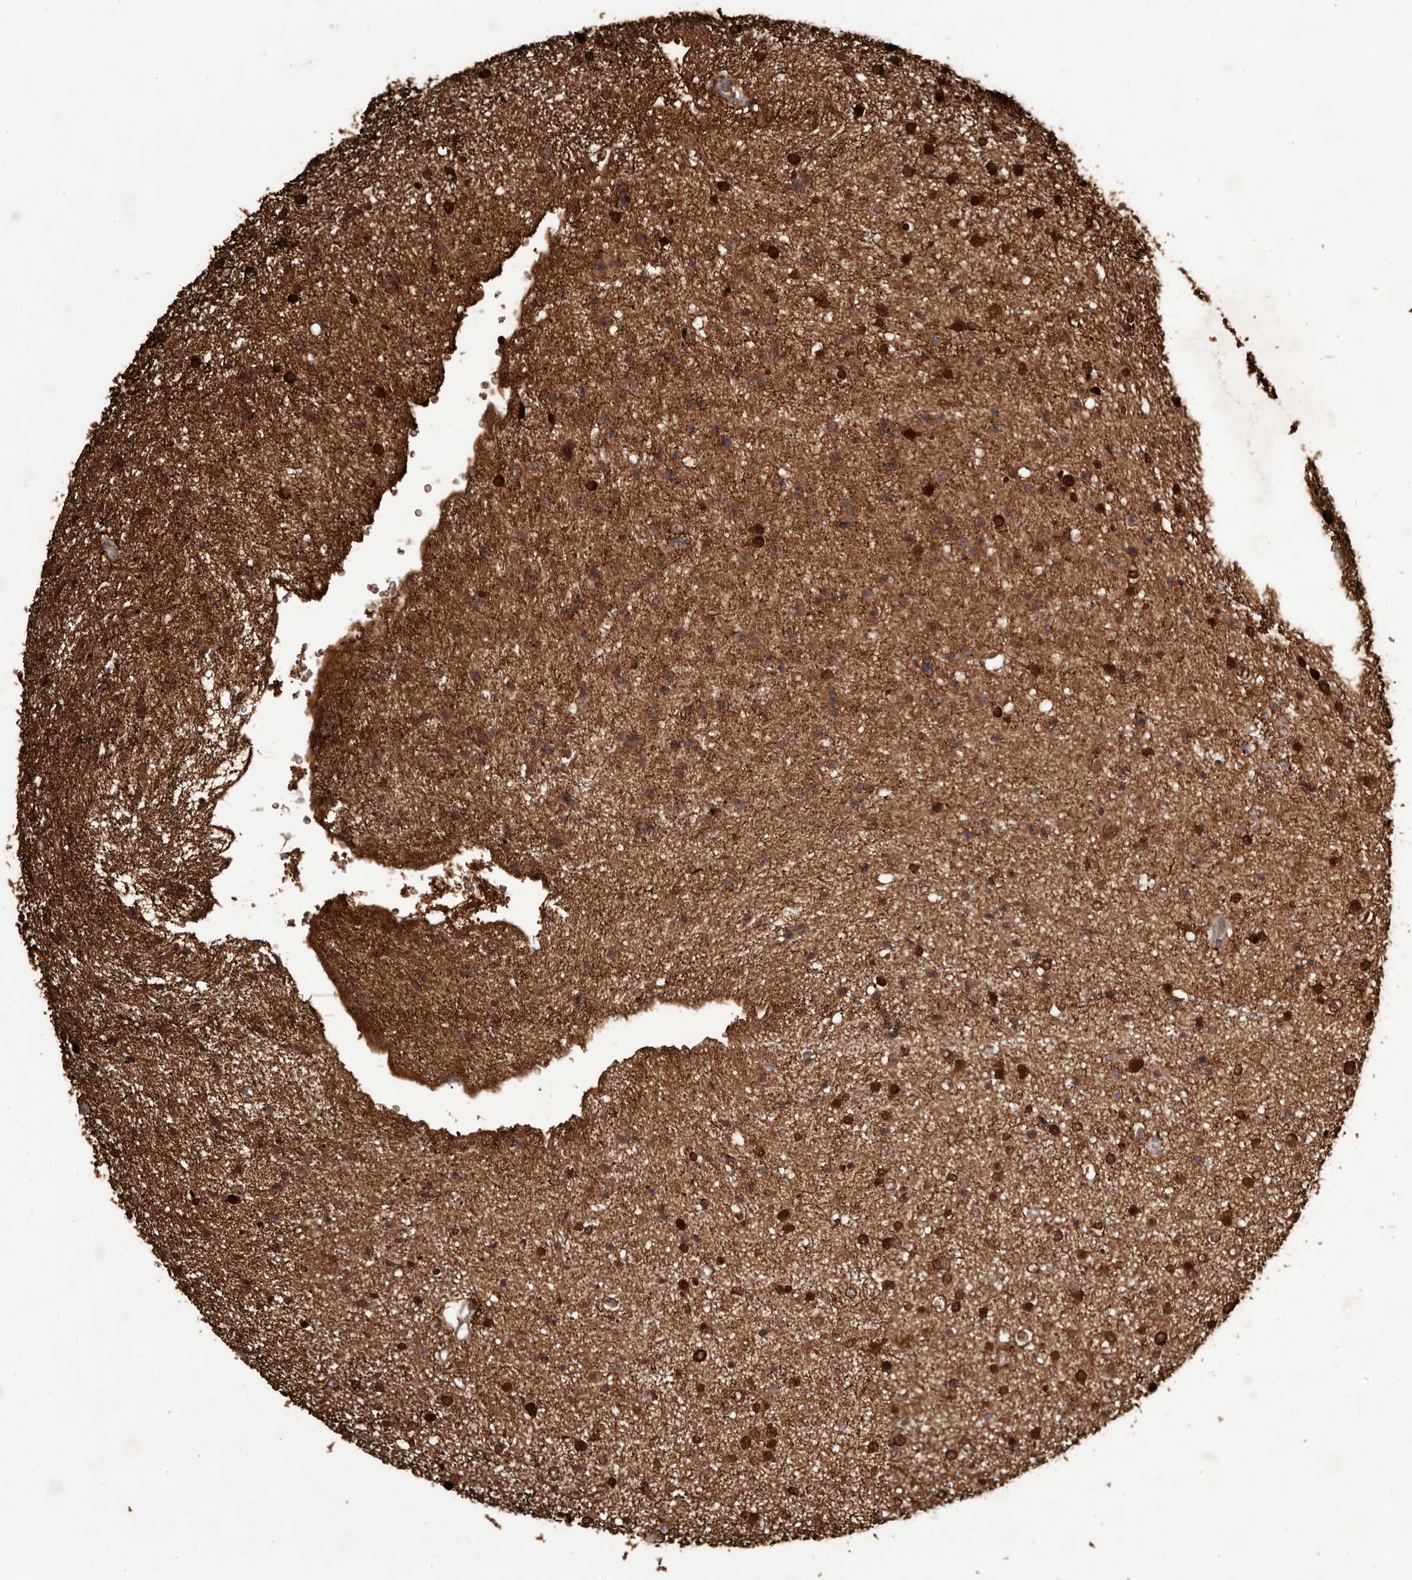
{"staining": {"intensity": "strong", "quantity": ">75%", "location": "cytoplasmic/membranous"}, "tissue": "glioma", "cell_type": "Tumor cells", "image_type": "cancer", "snomed": [{"axis": "morphology", "description": "Glioma, malignant, Low grade"}, {"axis": "topography", "description": "Brain"}], "caption": "This is an image of immunohistochemistry (IHC) staining of low-grade glioma (malignant), which shows strong staining in the cytoplasmic/membranous of tumor cells.", "gene": "GFOD1", "patient": {"sex": "female", "age": 37}}